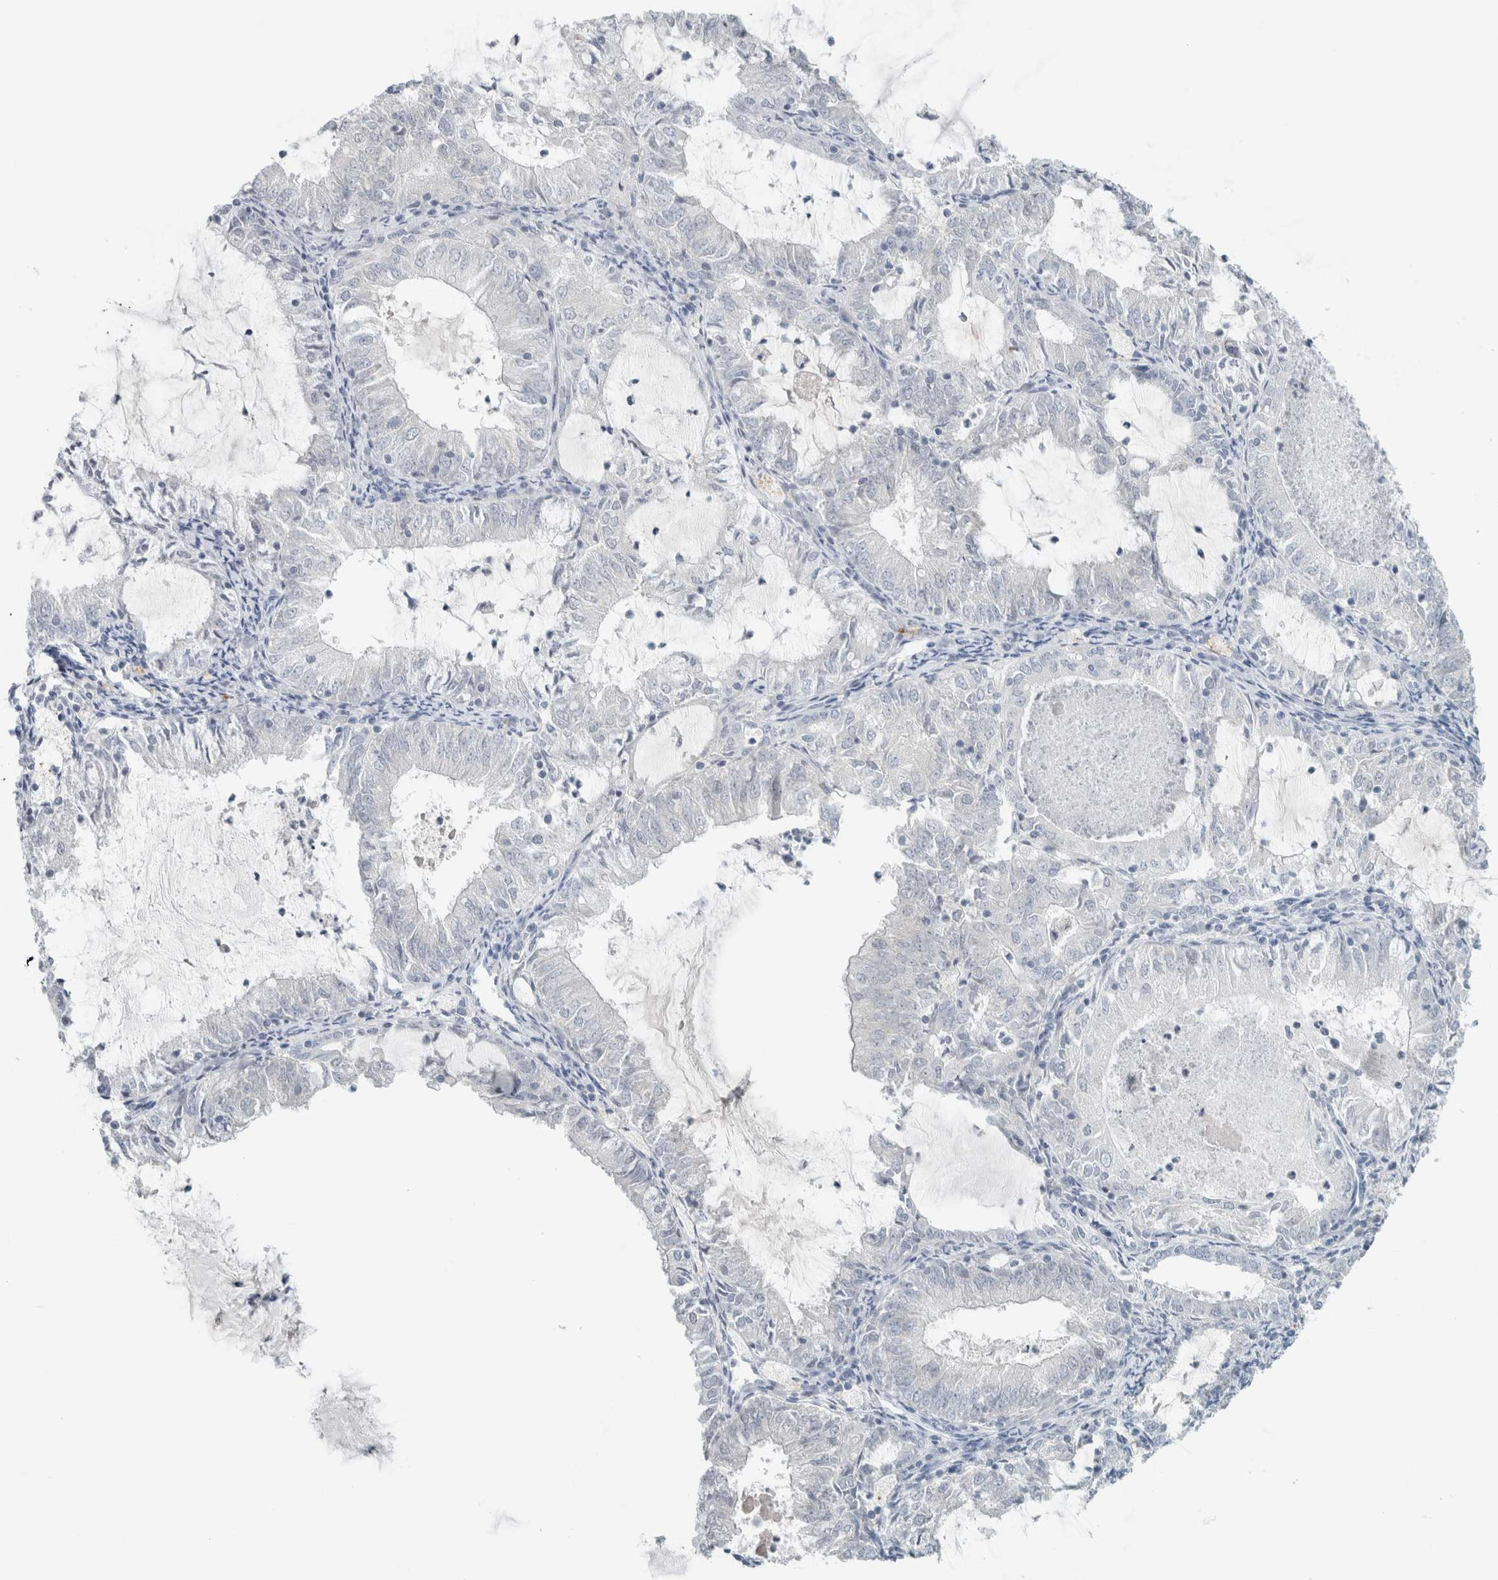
{"staining": {"intensity": "negative", "quantity": "none", "location": "none"}, "tissue": "endometrial cancer", "cell_type": "Tumor cells", "image_type": "cancer", "snomed": [{"axis": "morphology", "description": "Adenocarcinoma, NOS"}, {"axis": "topography", "description": "Endometrium"}], "caption": "IHC micrograph of endometrial cancer (adenocarcinoma) stained for a protein (brown), which exhibits no staining in tumor cells. (DAB (3,3'-diaminobenzidine) immunohistochemistry (IHC) visualized using brightfield microscopy, high magnification).", "gene": "TRIT1", "patient": {"sex": "female", "age": 57}}